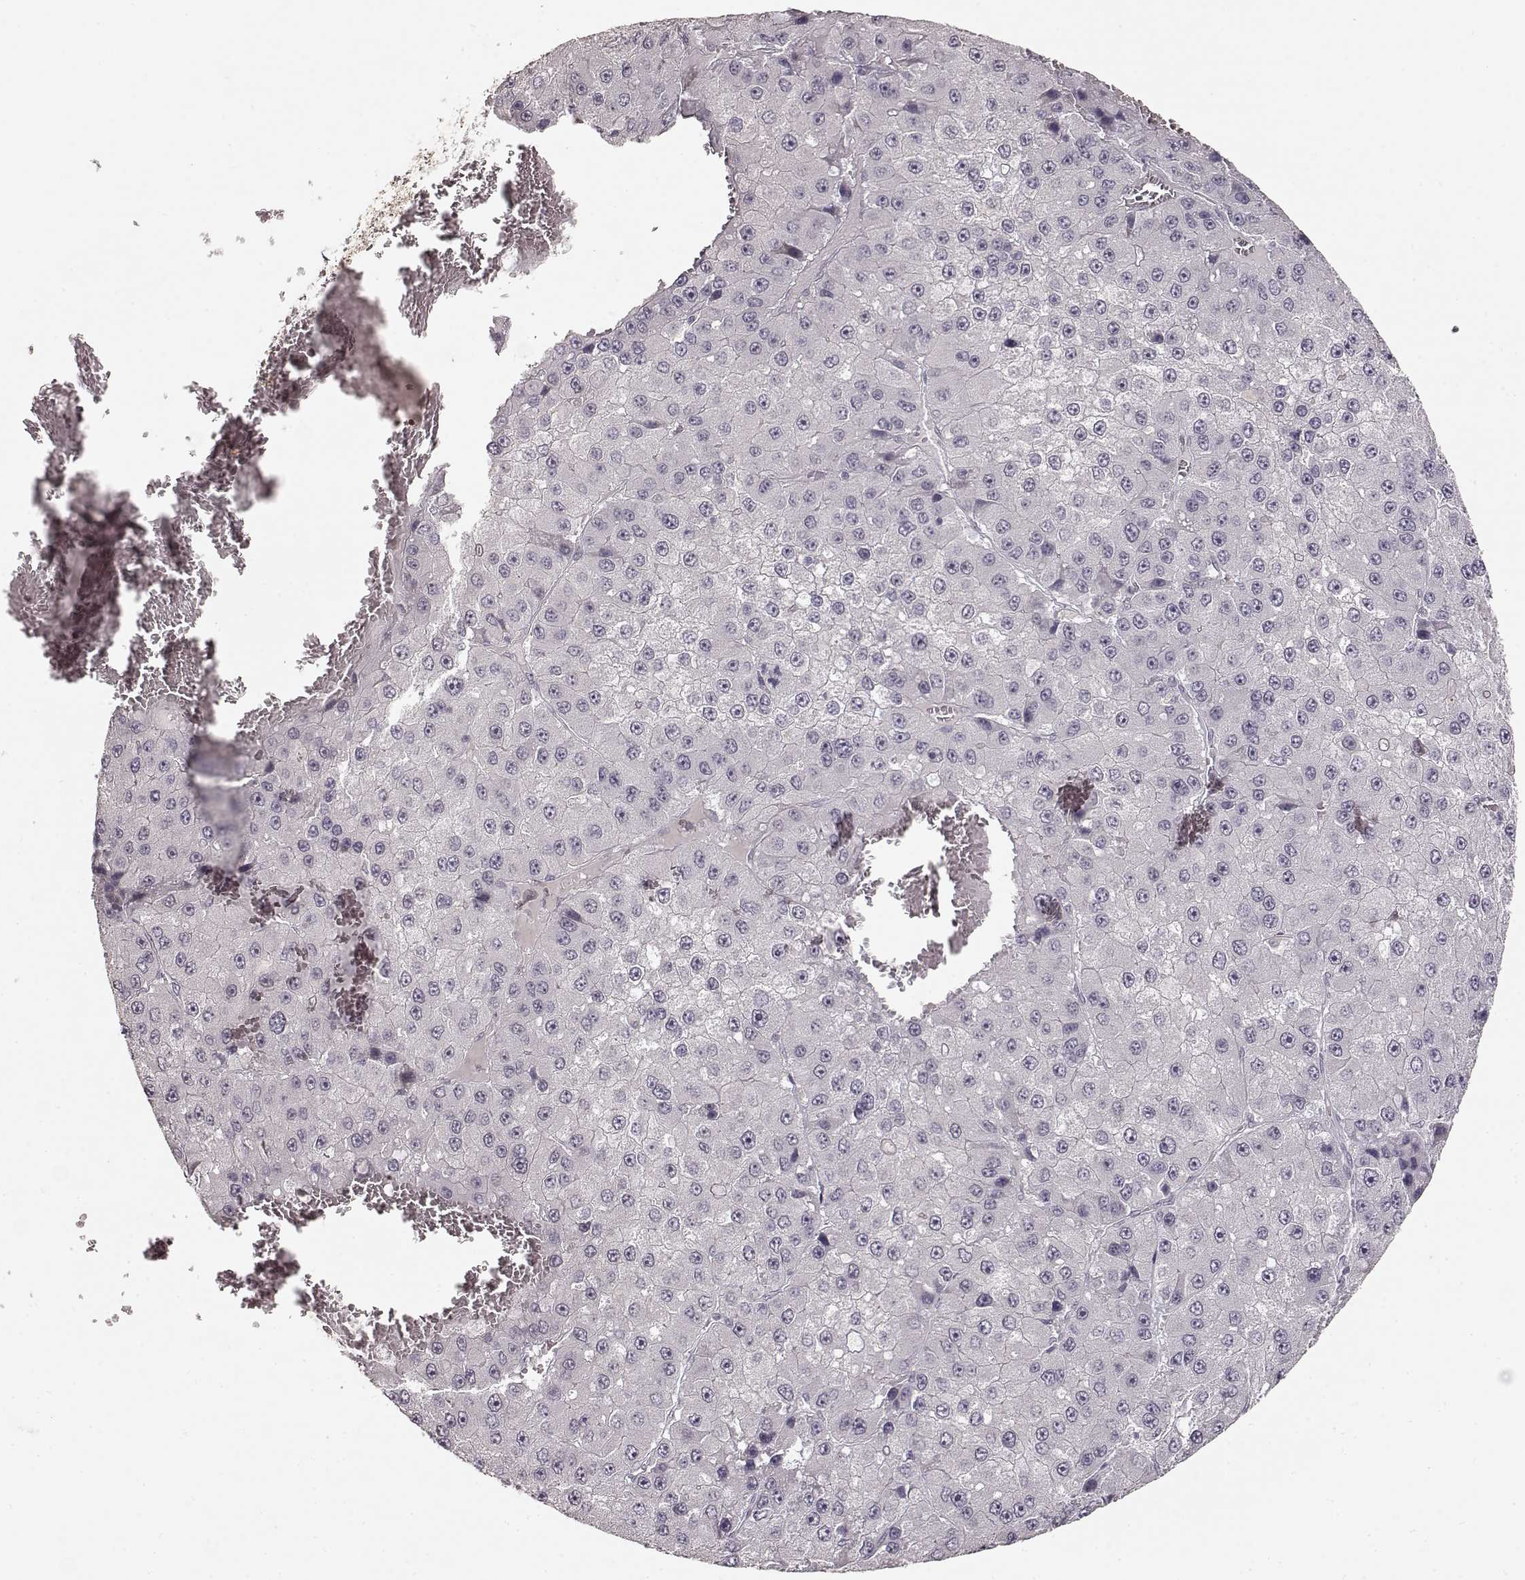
{"staining": {"intensity": "negative", "quantity": "none", "location": "none"}, "tissue": "liver cancer", "cell_type": "Tumor cells", "image_type": "cancer", "snomed": [{"axis": "morphology", "description": "Carcinoma, Hepatocellular, NOS"}, {"axis": "topography", "description": "Liver"}], "caption": "Immunohistochemical staining of human liver hepatocellular carcinoma shows no significant expression in tumor cells.", "gene": "S100B", "patient": {"sex": "female", "age": 73}}